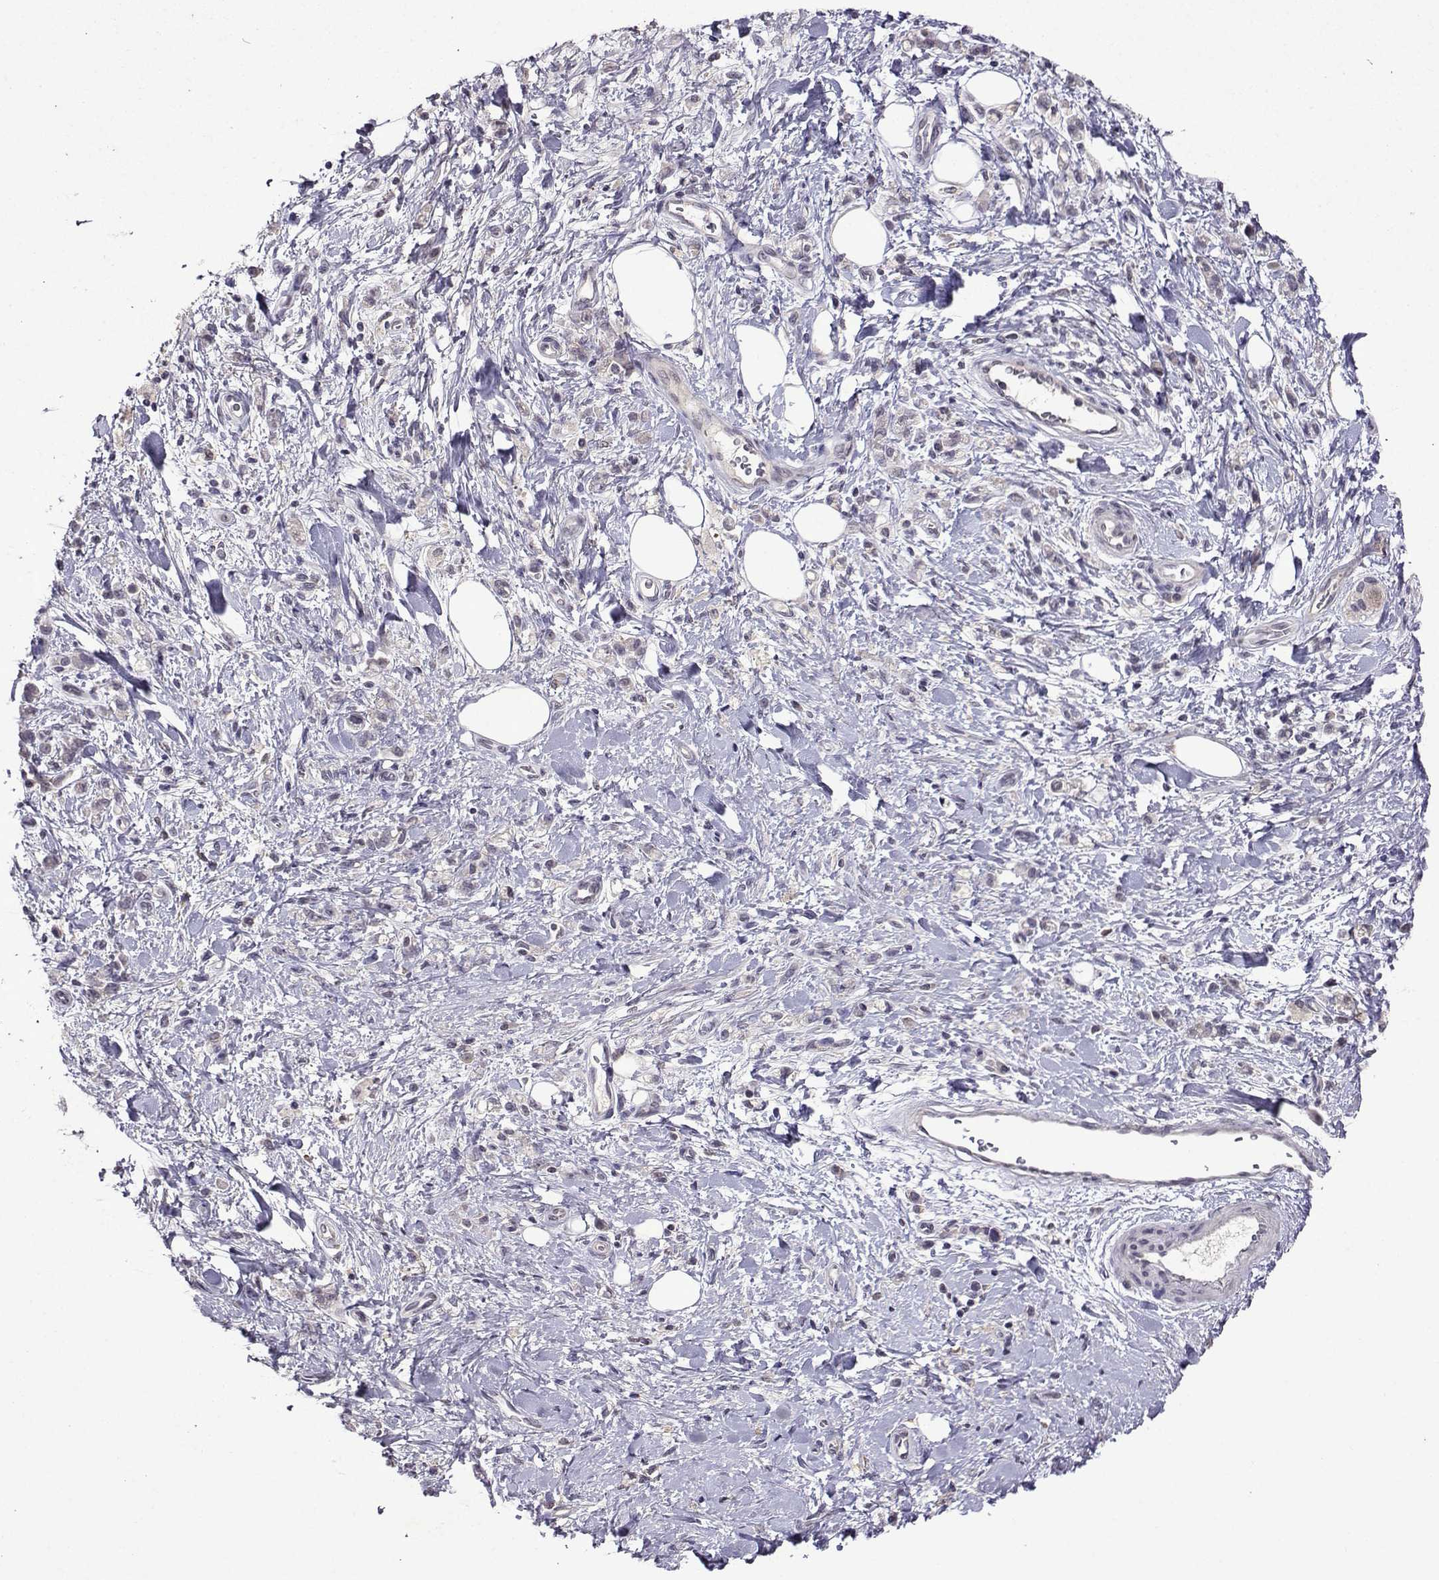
{"staining": {"intensity": "negative", "quantity": "none", "location": "none"}, "tissue": "stomach cancer", "cell_type": "Tumor cells", "image_type": "cancer", "snomed": [{"axis": "morphology", "description": "Adenocarcinoma, NOS"}, {"axis": "topography", "description": "Stomach"}], "caption": "A high-resolution photomicrograph shows immunohistochemistry staining of stomach adenocarcinoma, which exhibits no significant positivity in tumor cells. Brightfield microscopy of IHC stained with DAB (3,3'-diaminobenzidine) (brown) and hematoxylin (blue), captured at high magnification.", "gene": "CCL28", "patient": {"sex": "male", "age": 77}}